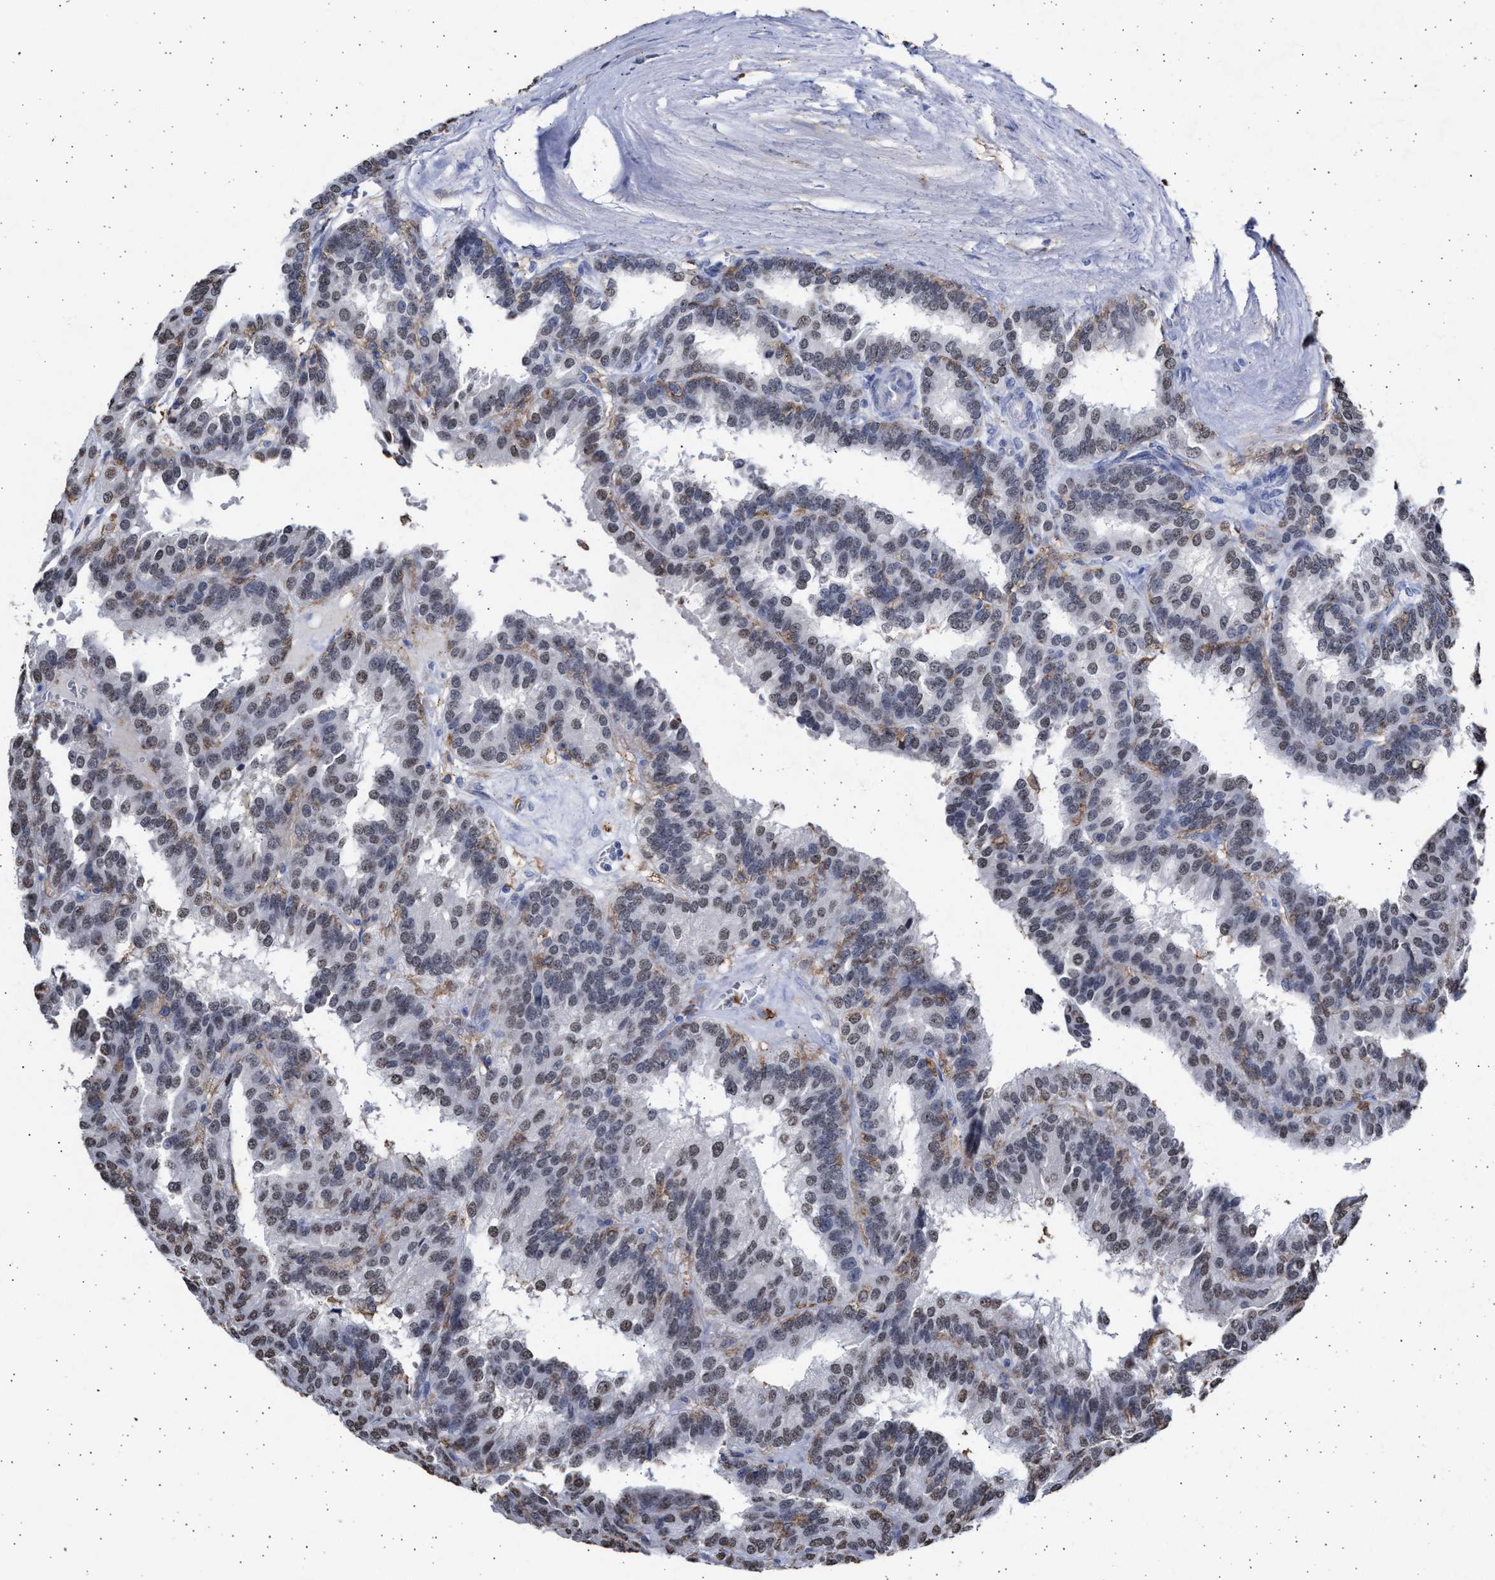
{"staining": {"intensity": "weak", "quantity": "25%-75%", "location": "nuclear"}, "tissue": "renal cancer", "cell_type": "Tumor cells", "image_type": "cancer", "snomed": [{"axis": "morphology", "description": "Adenocarcinoma, NOS"}, {"axis": "topography", "description": "Kidney"}], "caption": "Weak nuclear protein expression is seen in approximately 25%-75% of tumor cells in adenocarcinoma (renal).", "gene": "FCER1A", "patient": {"sex": "male", "age": 46}}